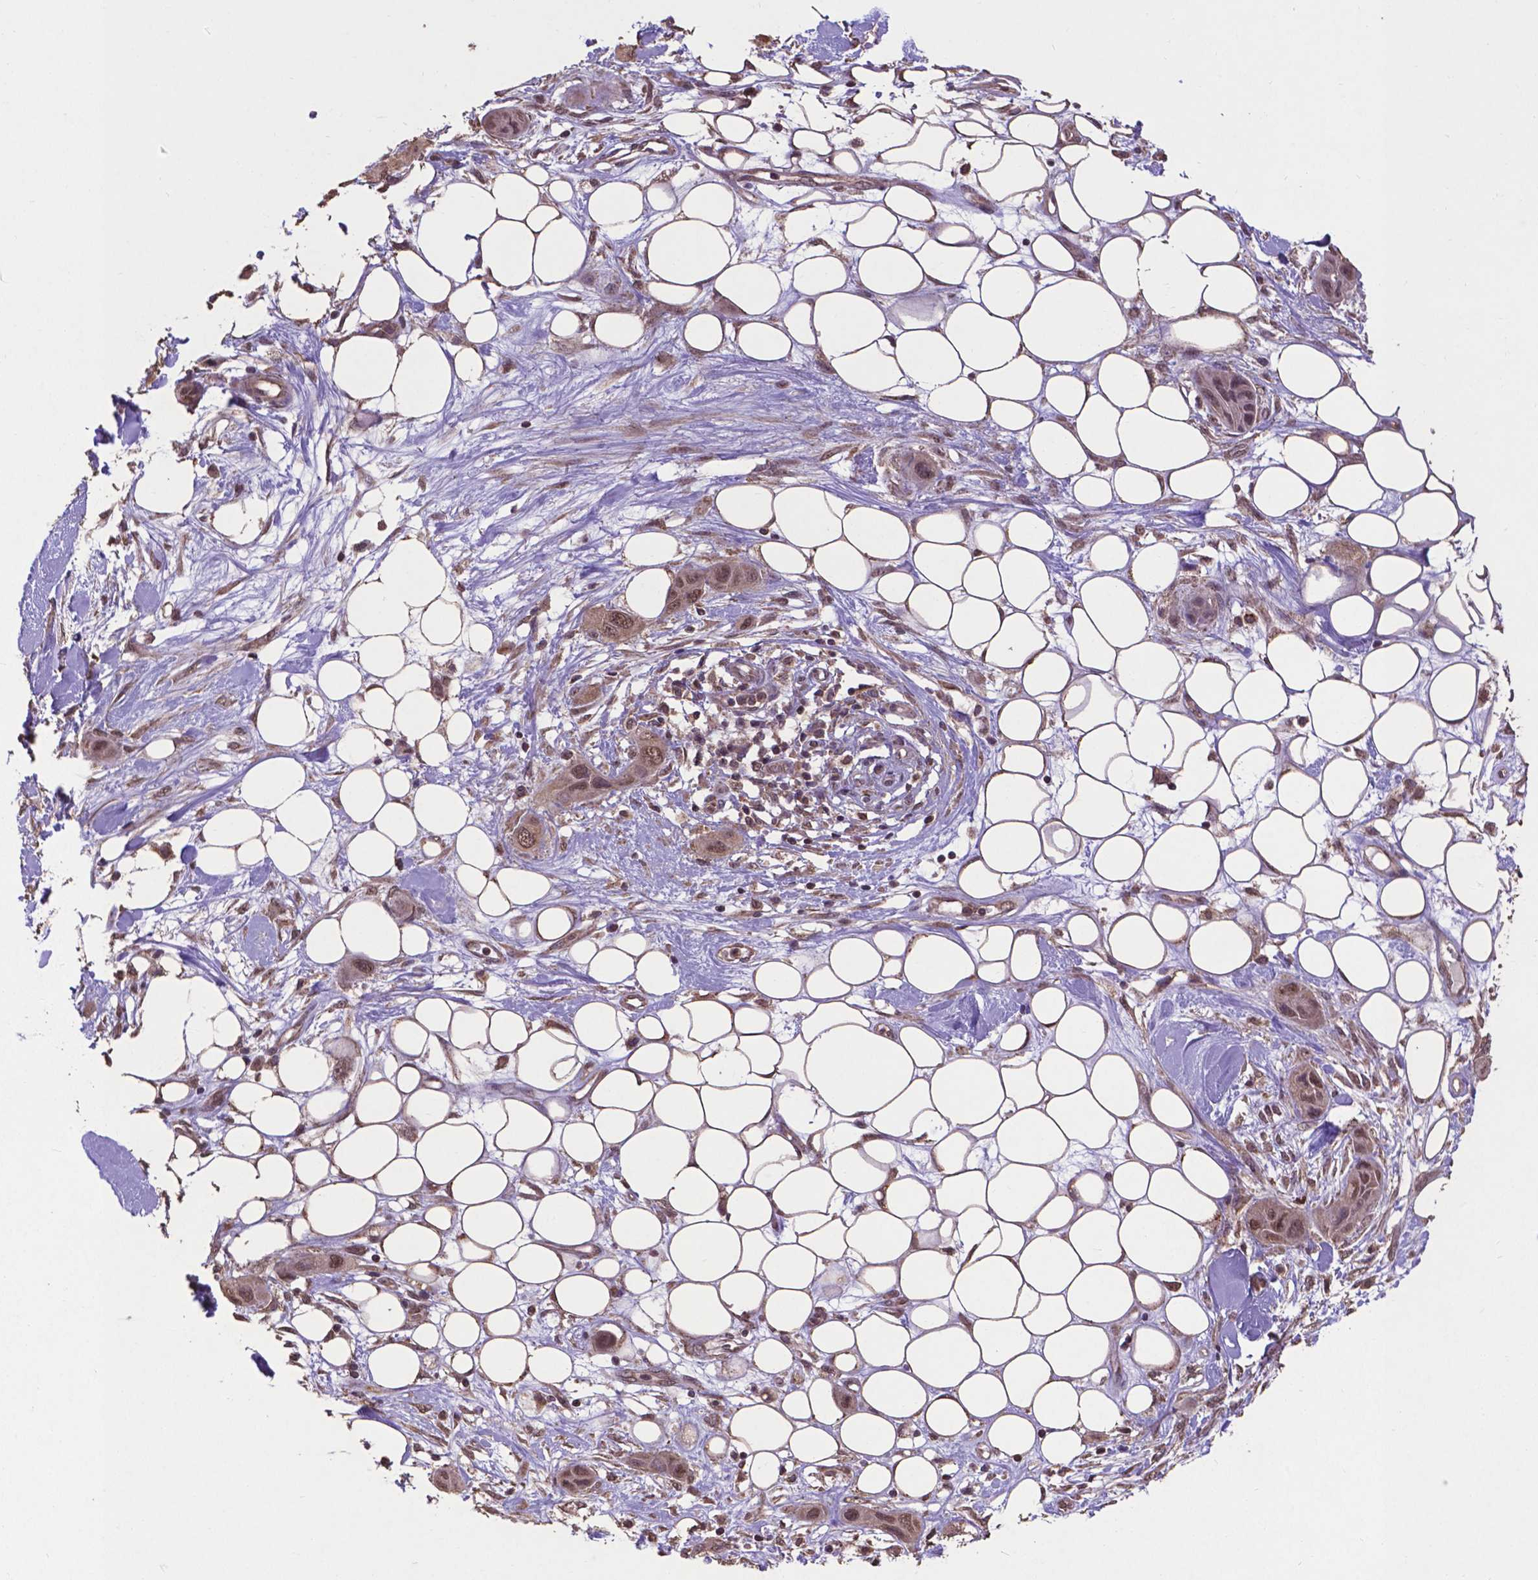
{"staining": {"intensity": "weak", "quantity": ">75%", "location": "cytoplasmic/membranous,nuclear"}, "tissue": "skin cancer", "cell_type": "Tumor cells", "image_type": "cancer", "snomed": [{"axis": "morphology", "description": "Squamous cell carcinoma, NOS"}, {"axis": "topography", "description": "Skin"}], "caption": "Skin squamous cell carcinoma was stained to show a protein in brown. There is low levels of weak cytoplasmic/membranous and nuclear expression in about >75% of tumor cells.", "gene": "DCAF1", "patient": {"sex": "male", "age": 79}}